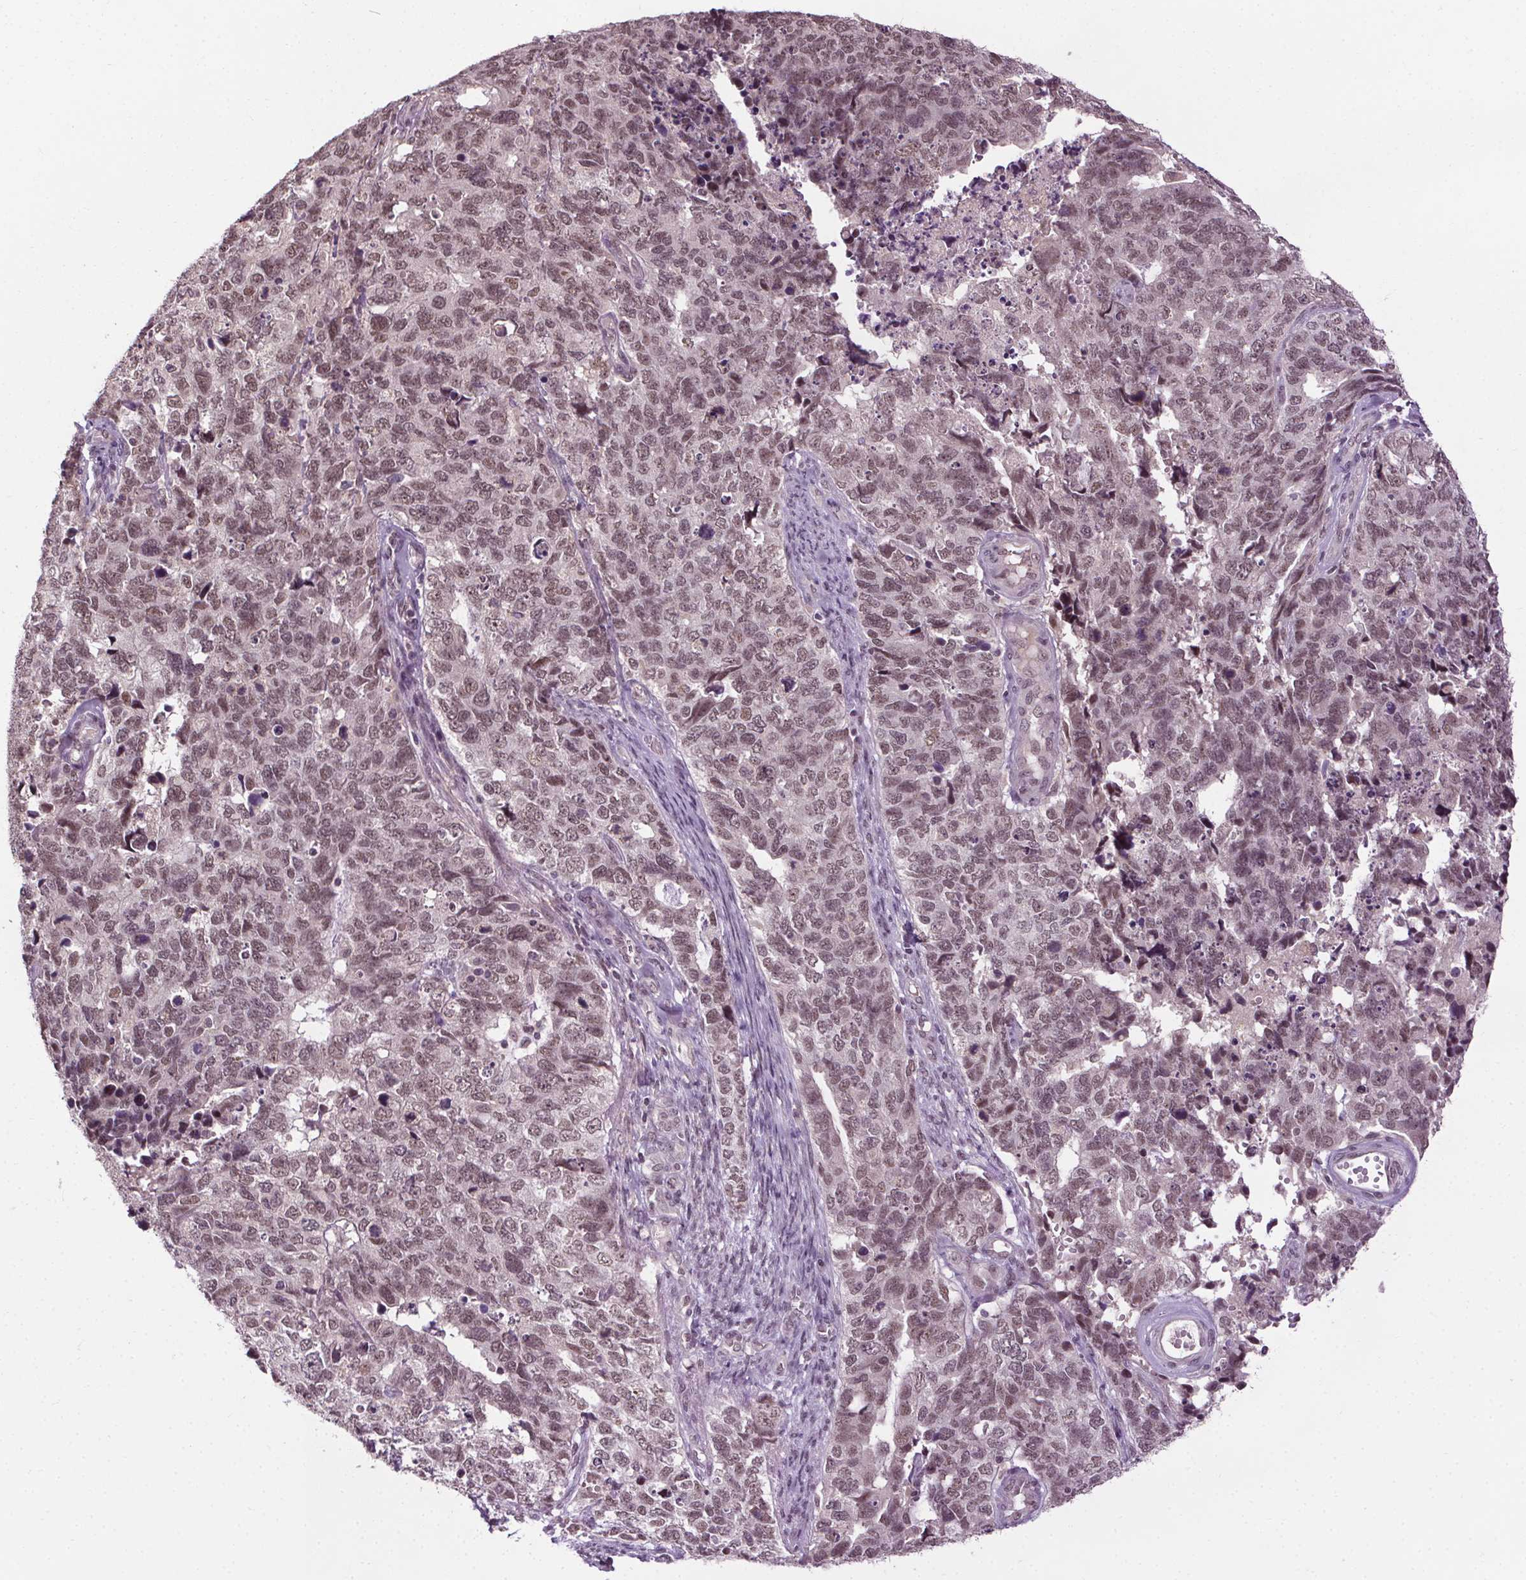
{"staining": {"intensity": "moderate", "quantity": "25%-75%", "location": "nuclear"}, "tissue": "cervical cancer", "cell_type": "Tumor cells", "image_type": "cancer", "snomed": [{"axis": "morphology", "description": "Squamous cell carcinoma, NOS"}, {"axis": "topography", "description": "Cervix"}], "caption": "High-magnification brightfield microscopy of cervical squamous cell carcinoma stained with DAB (brown) and counterstained with hematoxylin (blue). tumor cells exhibit moderate nuclear staining is identified in about25%-75% of cells. Immunohistochemistry stains the protein in brown and the nuclei are stained blue.", "gene": "MED6", "patient": {"sex": "female", "age": 63}}